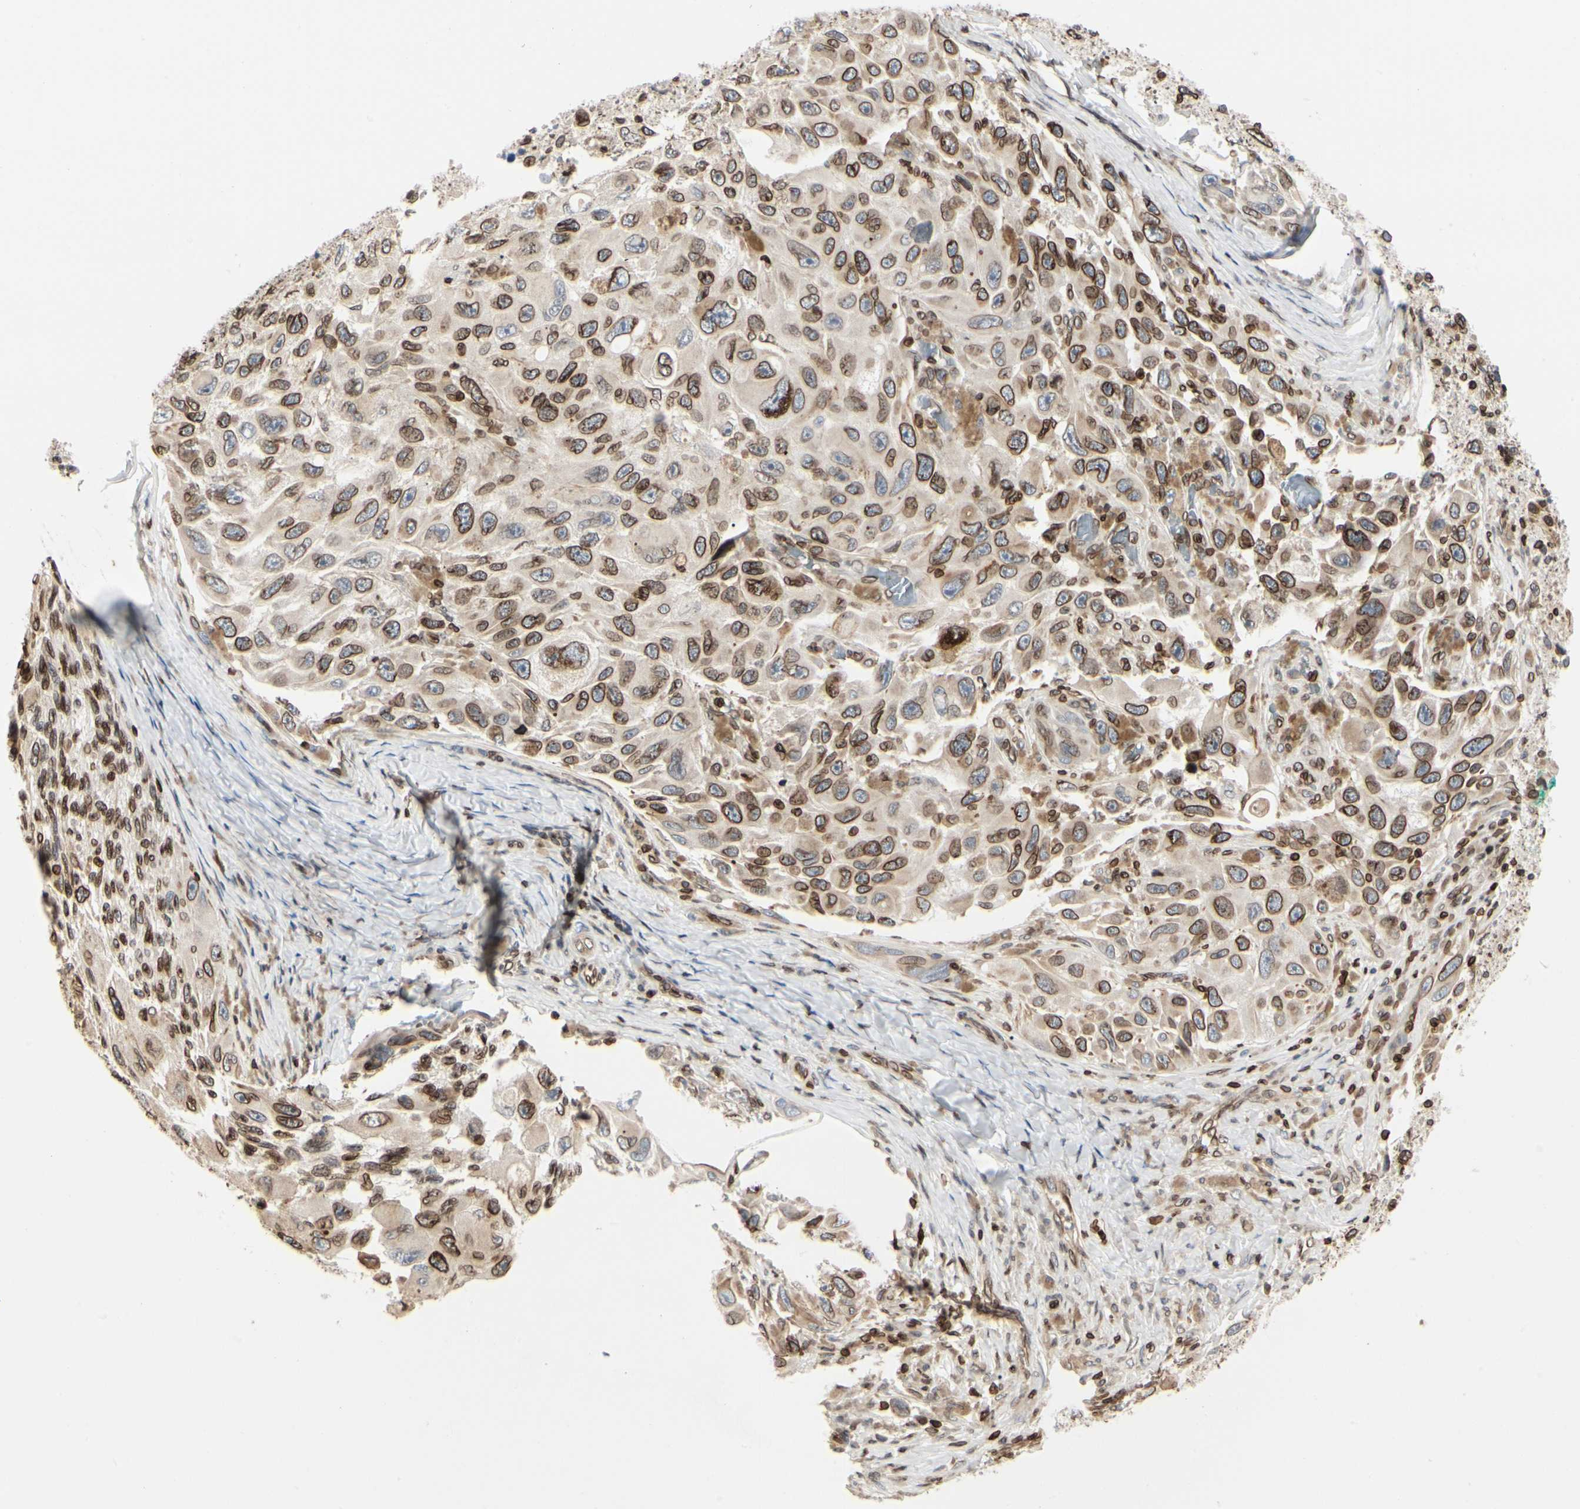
{"staining": {"intensity": "moderate", "quantity": ">75%", "location": "cytoplasmic/membranous,nuclear"}, "tissue": "melanoma", "cell_type": "Tumor cells", "image_type": "cancer", "snomed": [{"axis": "morphology", "description": "Malignant melanoma, NOS"}, {"axis": "topography", "description": "Skin"}], "caption": "Protein expression analysis of malignant melanoma reveals moderate cytoplasmic/membranous and nuclear positivity in approximately >75% of tumor cells. (DAB IHC, brown staining for protein, blue staining for nuclei).", "gene": "TMPO", "patient": {"sex": "female", "age": 73}}